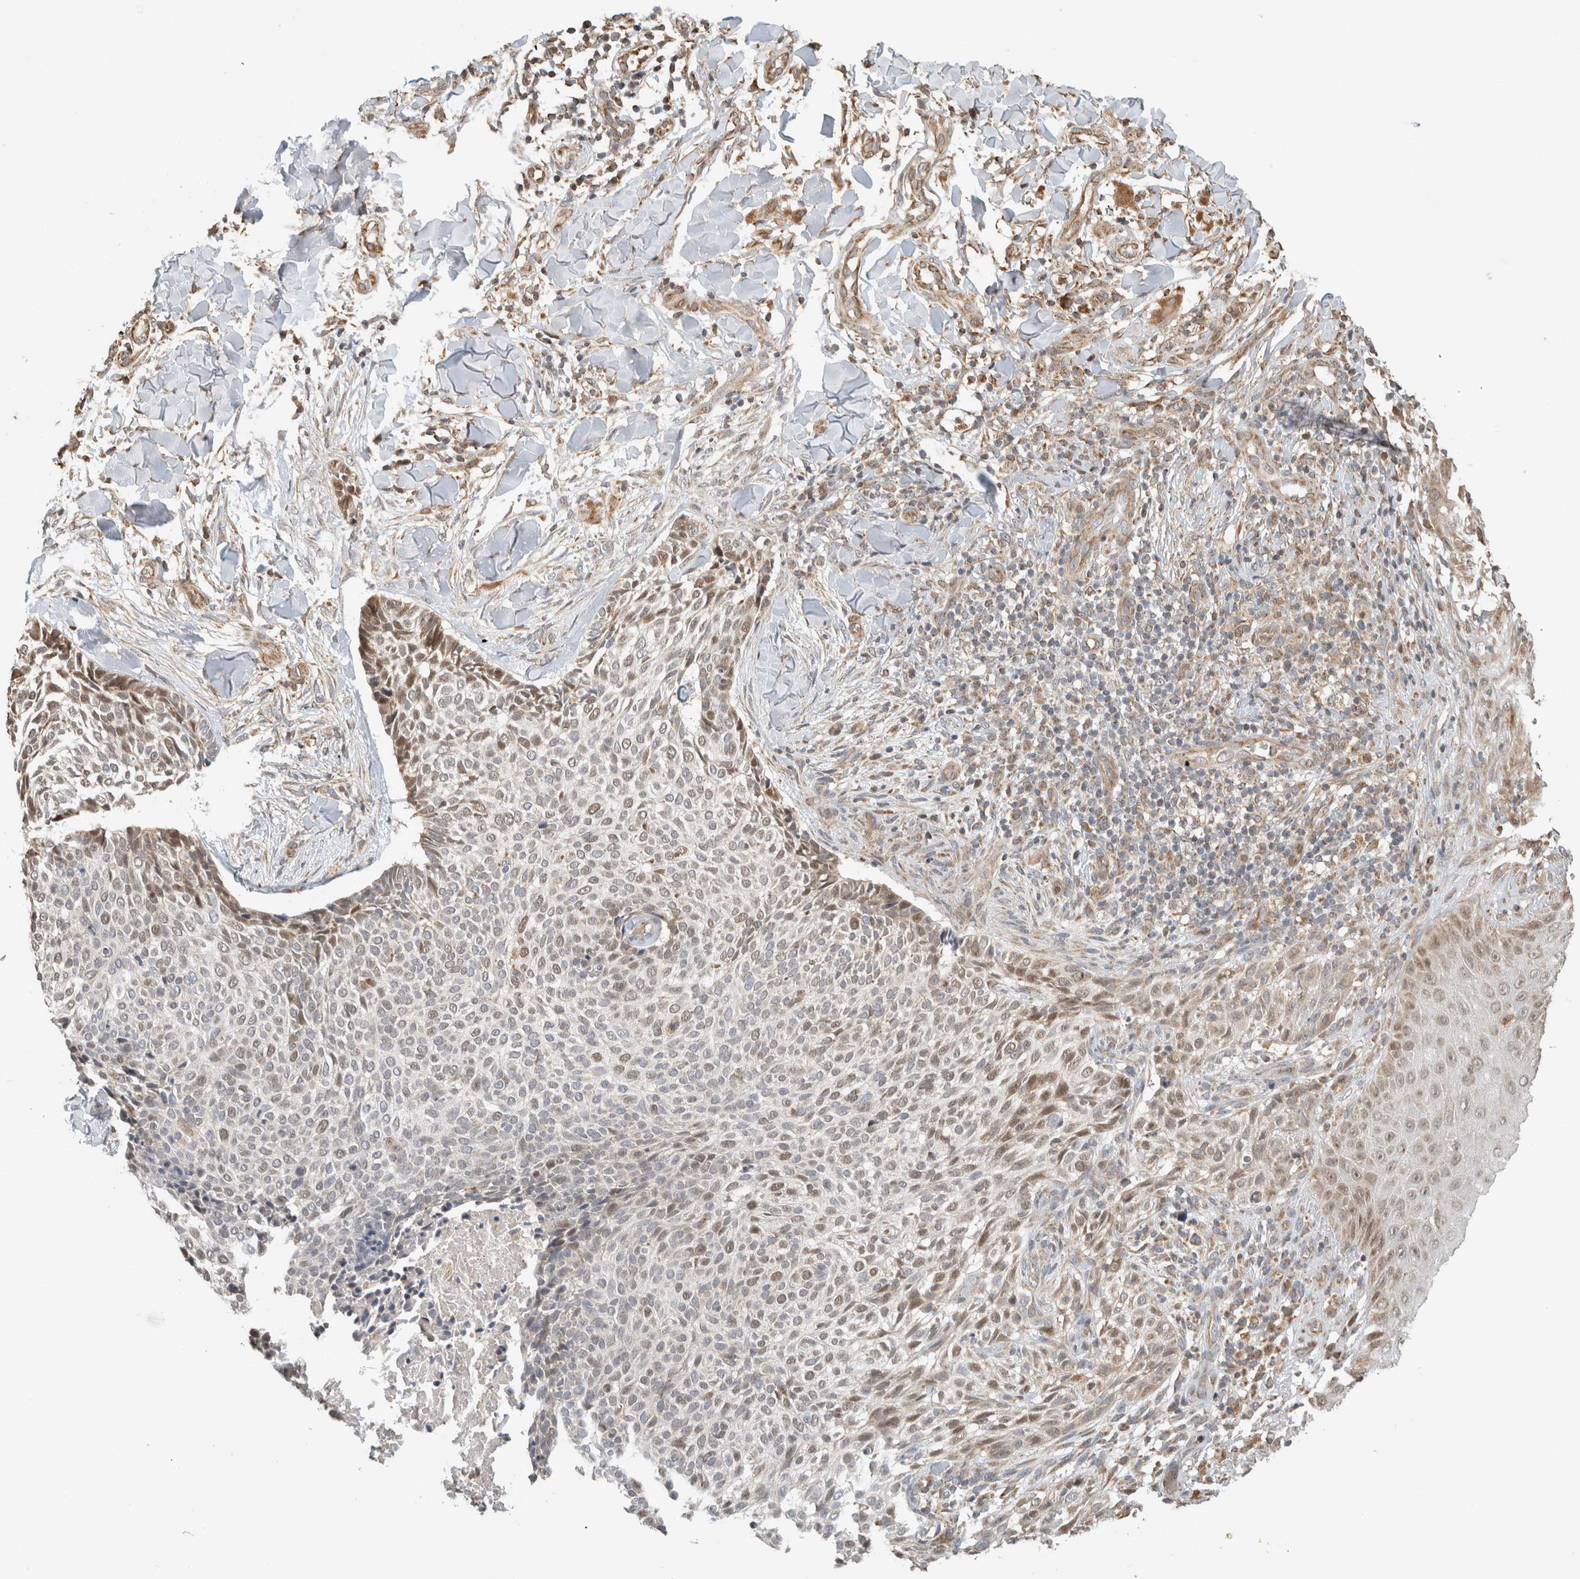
{"staining": {"intensity": "moderate", "quantity": "<25%", "location": "cytoplasmic/membranous,nuclear"}, "tissue": "skin cancer", "cell_type": "Tumor cells", "image_type": "cancer", "snomed": [{"axis": "morphology", "description": "Normal tissue, NOS"}, {"axis": "morphology", "description": "Basal cell carcinoma"}, {"axis": "topography", "description": "Skin"}], "caption": "There is low levels of moderate cytoplasmic/membranous and nuclear expression in tumor cells of skin basal cell carcinoma, as demonstrated by immunohistochemical staining (brown color).", "gene": "GINS4", "patient": {"sex": "male", "age": 67}}